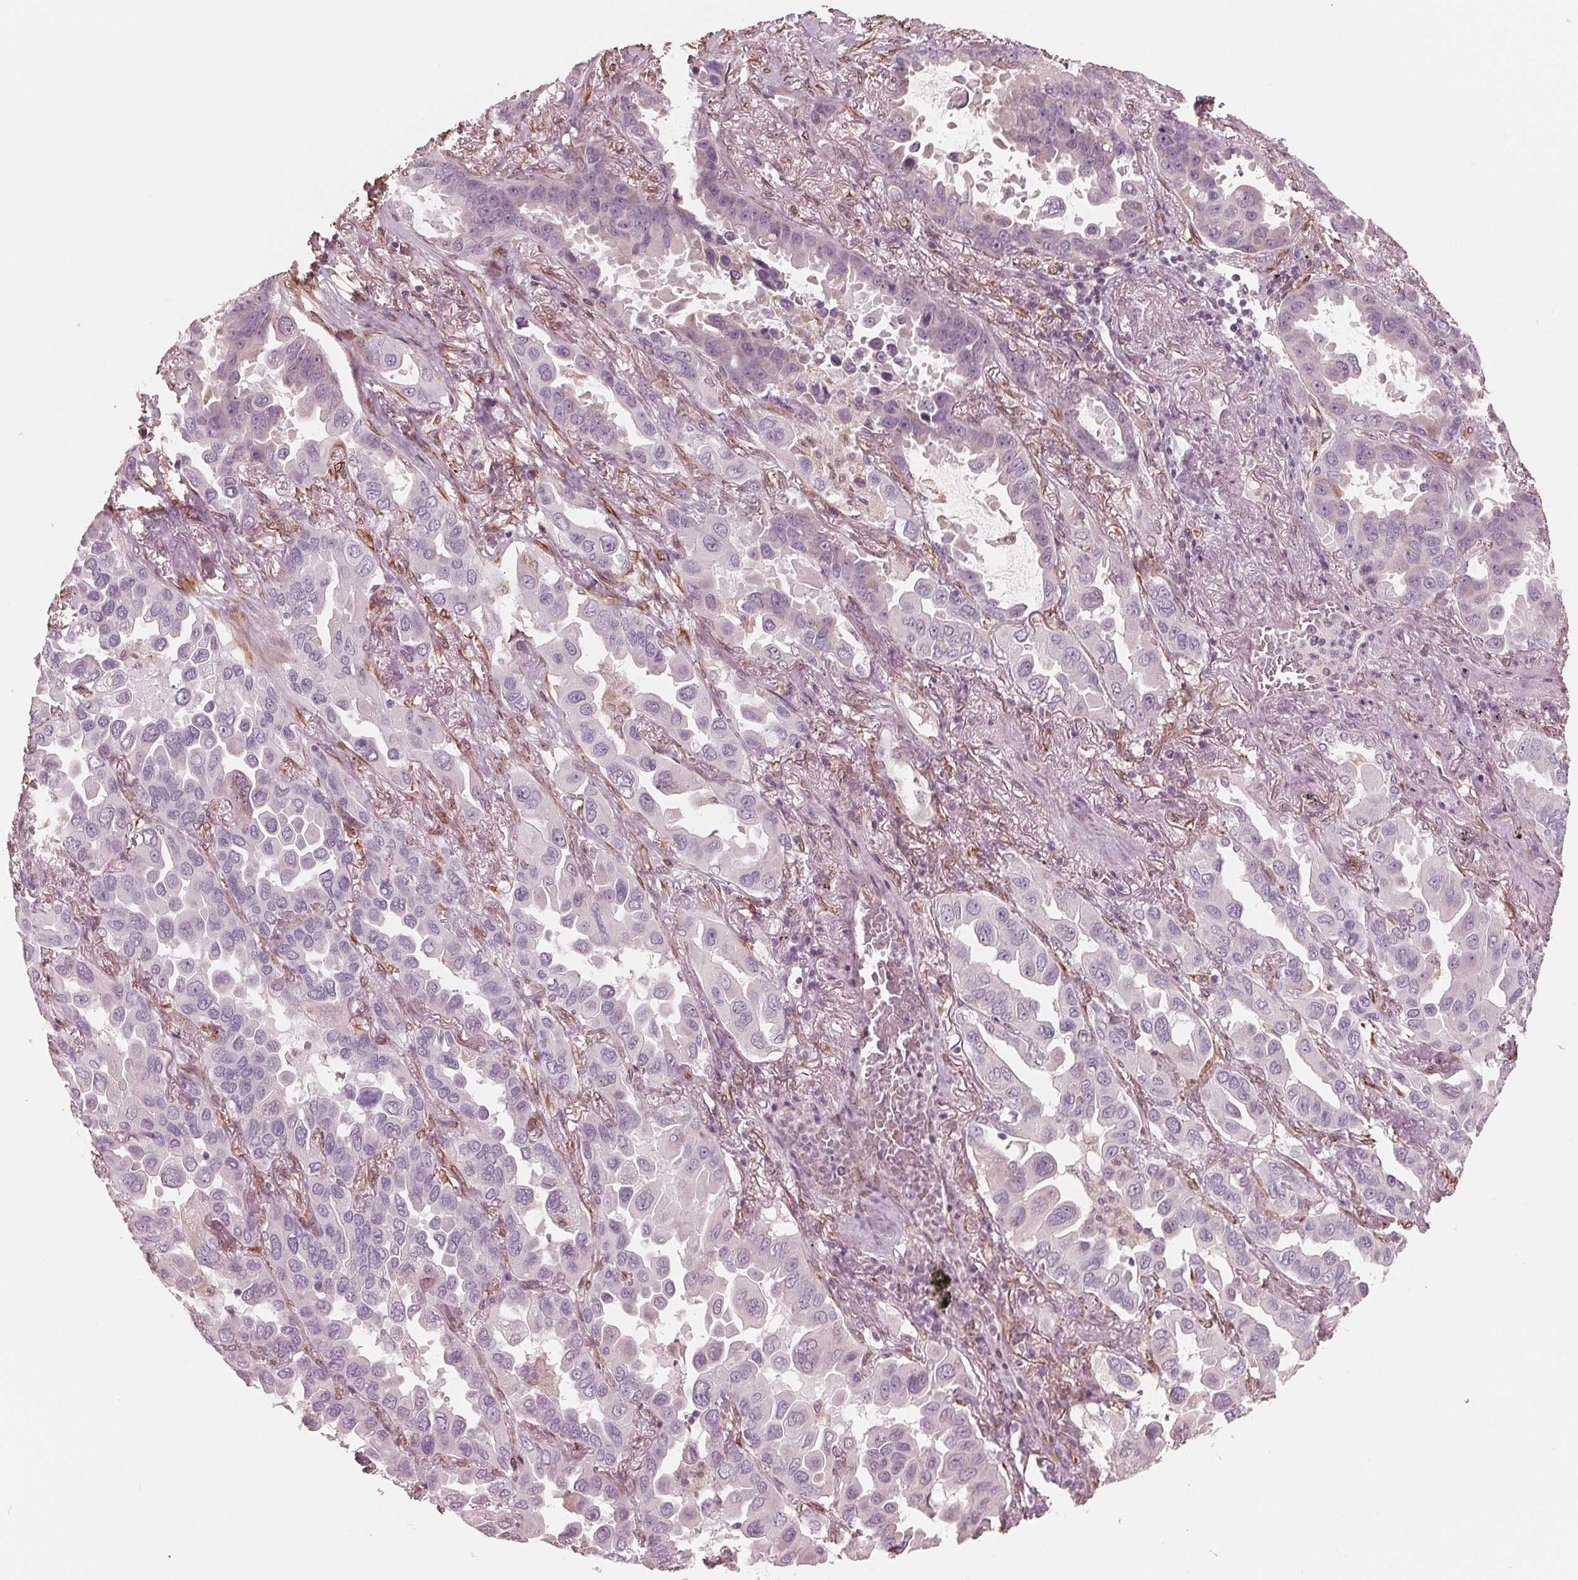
{"staining": {"intensity": "negative", "quantity": "none", "location": "none"}, "tissue": "lung cancer", "cell_type": "Tumor cells", "image_type": "cancer", "snomed": [{"axis": "morphology", "description": "Adenocarcinoma, NOS"}, {"axis": "topography", "description": "Lung"}], "caption": "IHC photomicrograph of human lung cancer stained for a protein (brown), which displays no staining in tumor cells.", "gene": "IKBIP", "patient": {"sex": "male", "age": 64}}